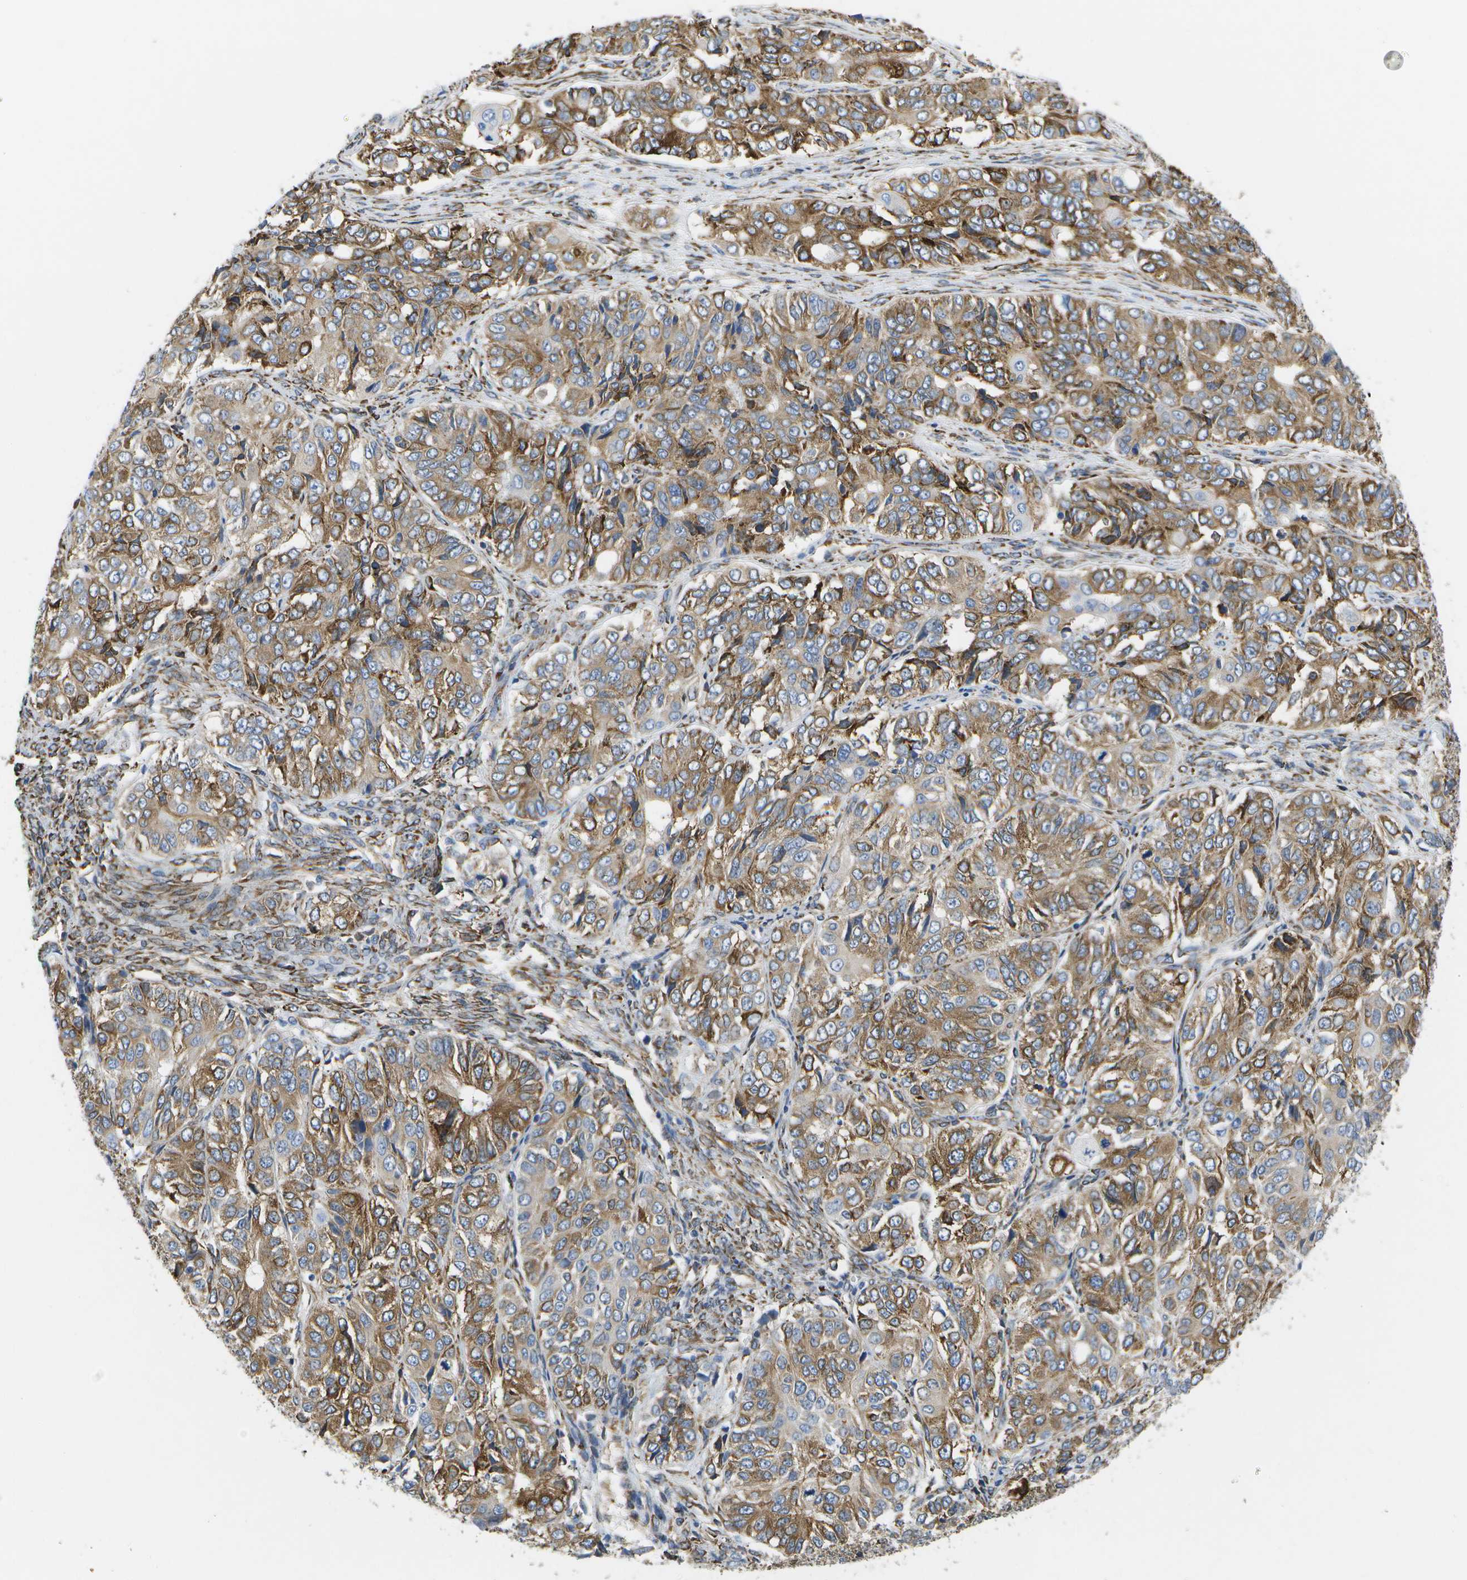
{"staining": {"intensity": "moderate", "quantity": ">75%", "location": "cytoplasmic/membranous"}, "tissue": "ovarian cancer", "cell_type": "Tumor cells", "image_type": "cancer", "snomed": [{"axis": "morphology", "description": "Carcinoma, endometroid"}, {"axis": "topography", "description": "Ovary"}], "caption": "Human ovarian endometroid carcinoma stained for a protein (brown) displays moderate cytoplasmic/membranous positive expression in about >75% of tumor cells.", "gene": "ZDHHC17", "patient": {"sex": "female", "age": 51}}